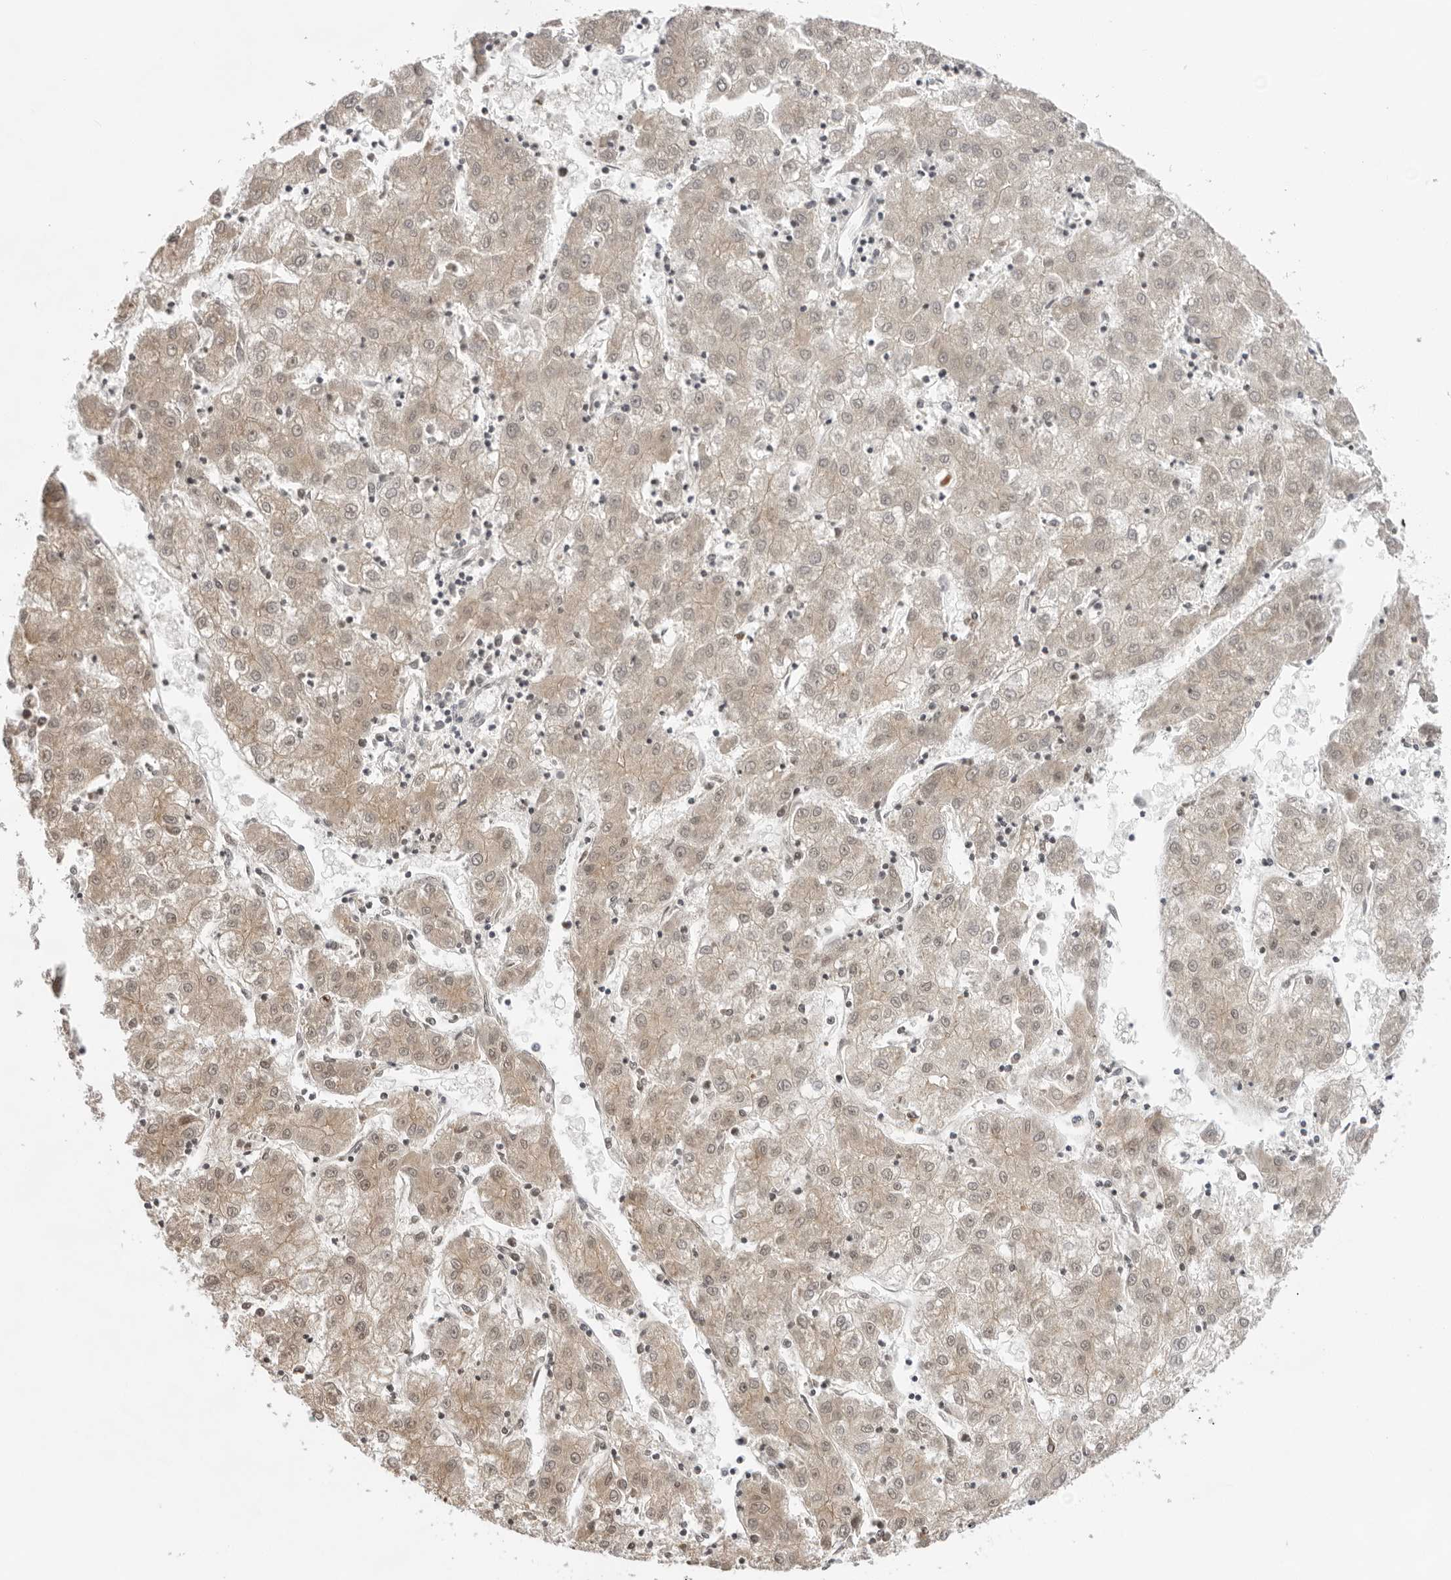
{"staining": {"intensity": "weak", "quantity": ">75%", "location": "cytoplasmic/membranous"}, "tissue": "liver cancer", "cell_type": "Tumor cells", "image_type": "cancer", "snomed": [{"axis": "morphology", "description": "Carcinoma, Hepatocellular, NOS"}, {"axis": "topography", "description": "Liver"}], "caption": "Immunohistochemical staining of liver cancer (hepatocellular carcinoma) displays low levels of weak cytoplasmic/membranous protein positivity in about >75% of tumor cells.", "gene": "EXOSC10", "patient": {"sex": "male", "age": 72}}